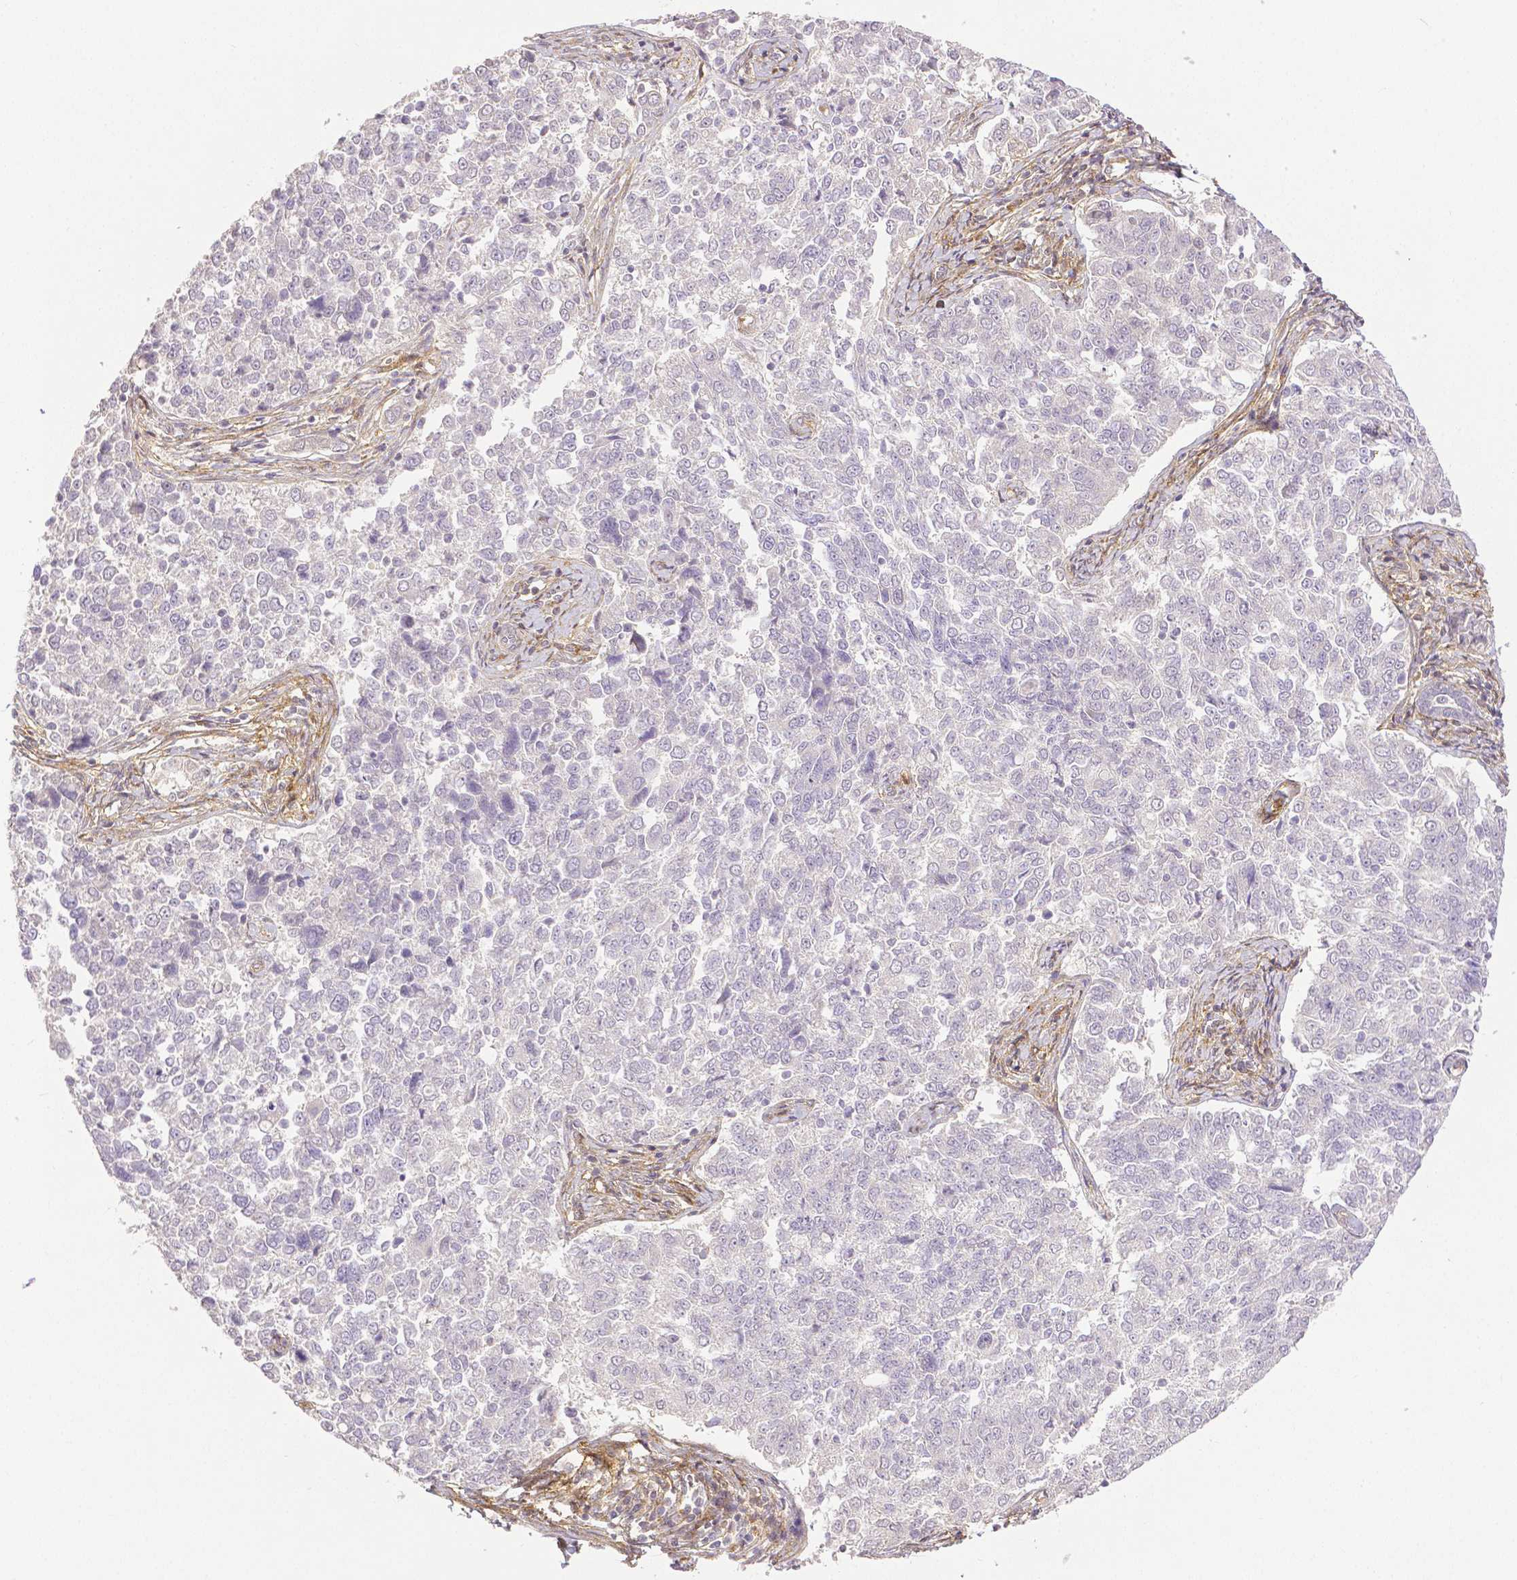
{"staining": {"intensity": "negative", "quantity": "none", "location": "none"}, "tissue": "endometrial cancer", "cell_type": "Tumor cells", "image_type": "cancer", "snomed": [{"axis": "morphology", "description": "Adenocarcinoma, NOS"}, {"axis": "topography", "description": "Endometrium"}], "caption": "This is a micrograph of immunohistochemistry (IHC) staining of endometrial adenocarcinoma, which shows no staining in tumor cells.", "gene": "THY1", "patient": {"sex": "female", "age": 43}}